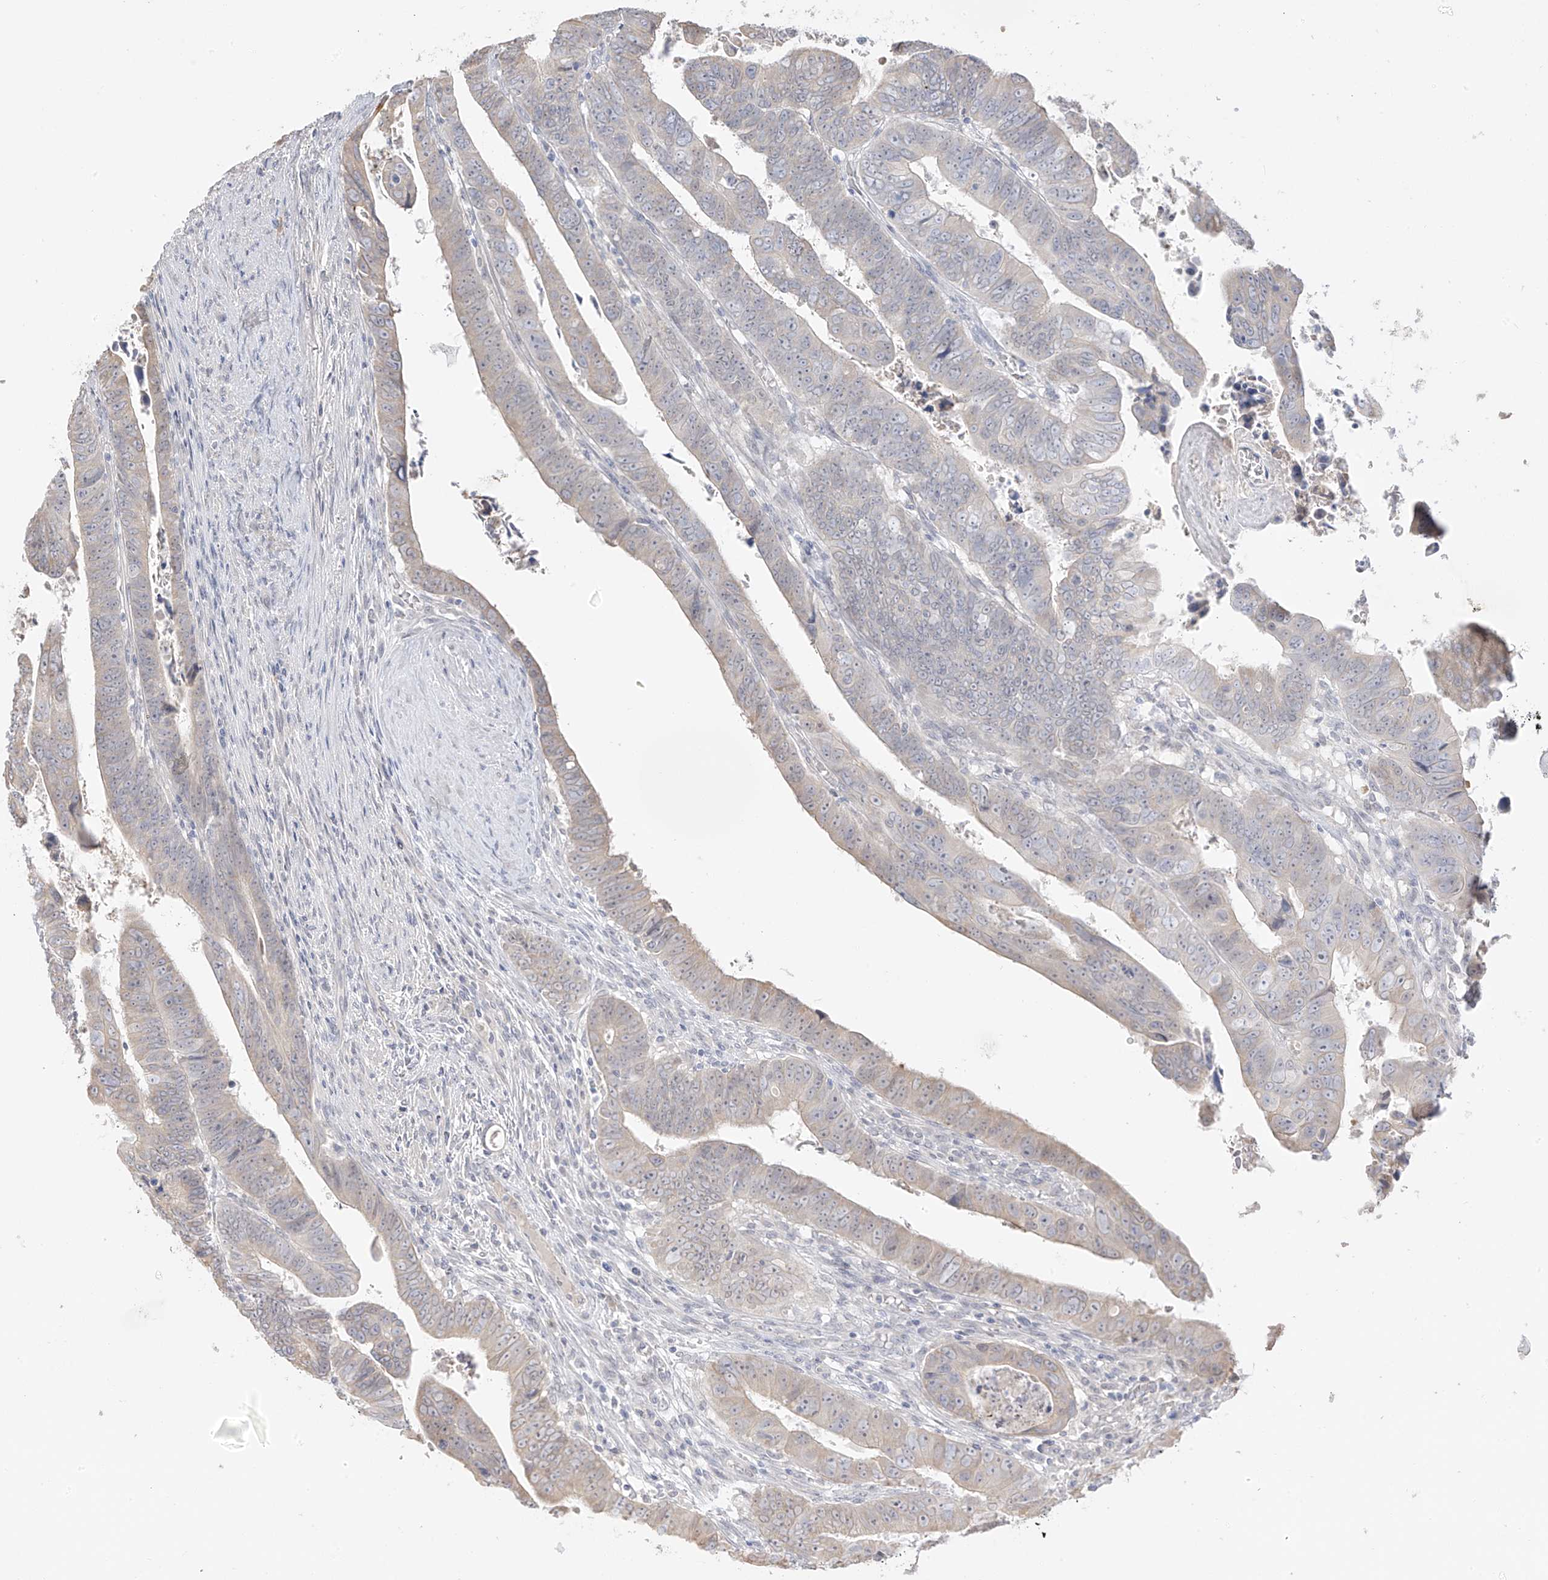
{"staining": {"intensity": "weak", "quantity": "<25%", "location": "cytoplasmic/membranous"}, "tissue": "colorectal cancer", "cell_type": "Tumor cells", "image_type": "cancer", "snomed": [{"axis": "morphology", "description": "Normal tissue, NOS"}, {"axis": "morphology", "description": "Adenocarcinoma, NOS"}, {"axis": "topography", "description": "Rectum"}], "caption": "Immunohistochemical staining of human adenocarcinoma (colorectal) shows no significant staining in tumor cells.", "gene": "DCDC2", "patient": {"sex": "female", "age": 65}}